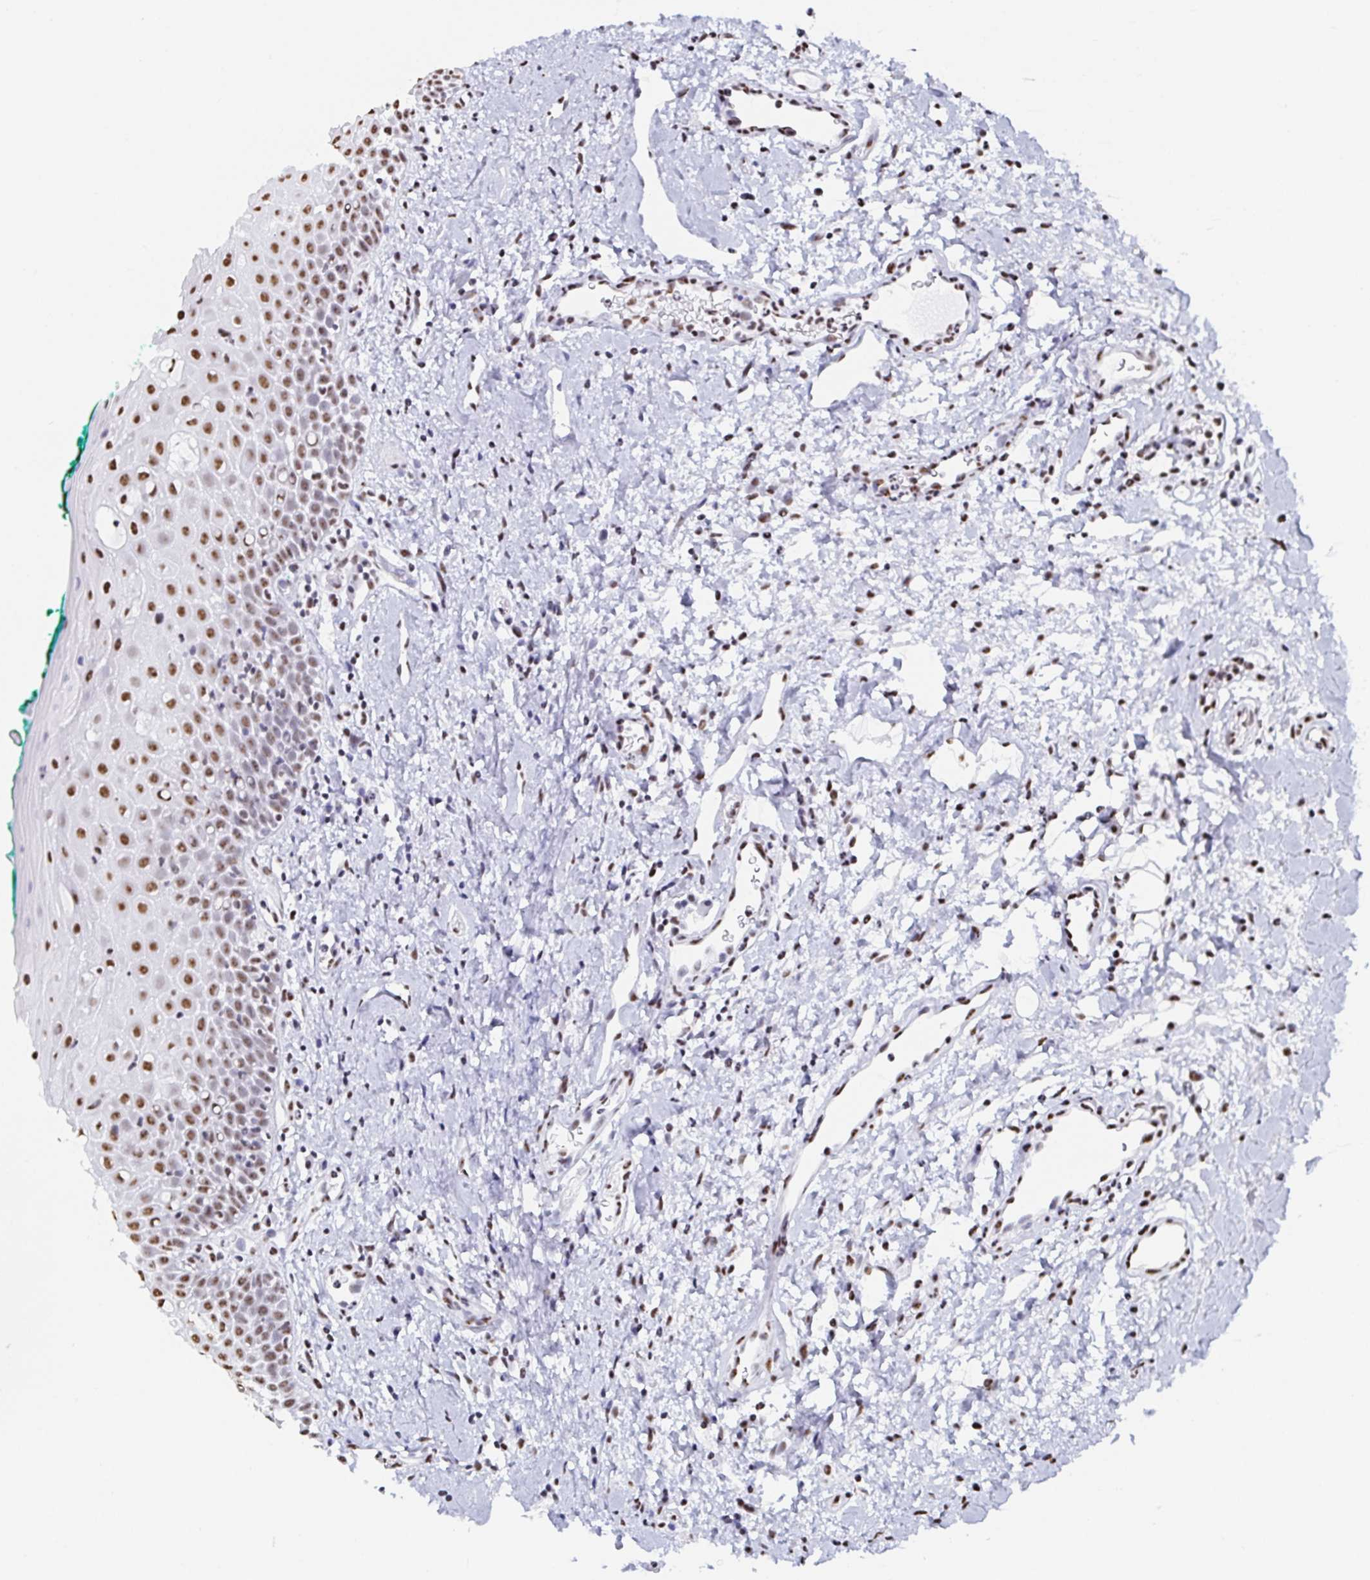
{"staining": {"intensity": "moderate", "quantity": ">75%", "location": "nuclear"}, "tissue": "oral mucosa", "cell_type": "Squamous epithelial cells", "image_type": "normal", "snomed": [{"axis": "morphology", "description": "Normal tissue, NOS"}, {"axis": "topography", "description": "Oral tissue"}], "caption": "Immunohistochemistry (DAB) staining of benign oral mucosa displays moderate nuclear protein positivity in approximately >75% of squamous epithelial cells.", "gene": "DDX39B", "patient": {"sex": "female", "age": 70}}